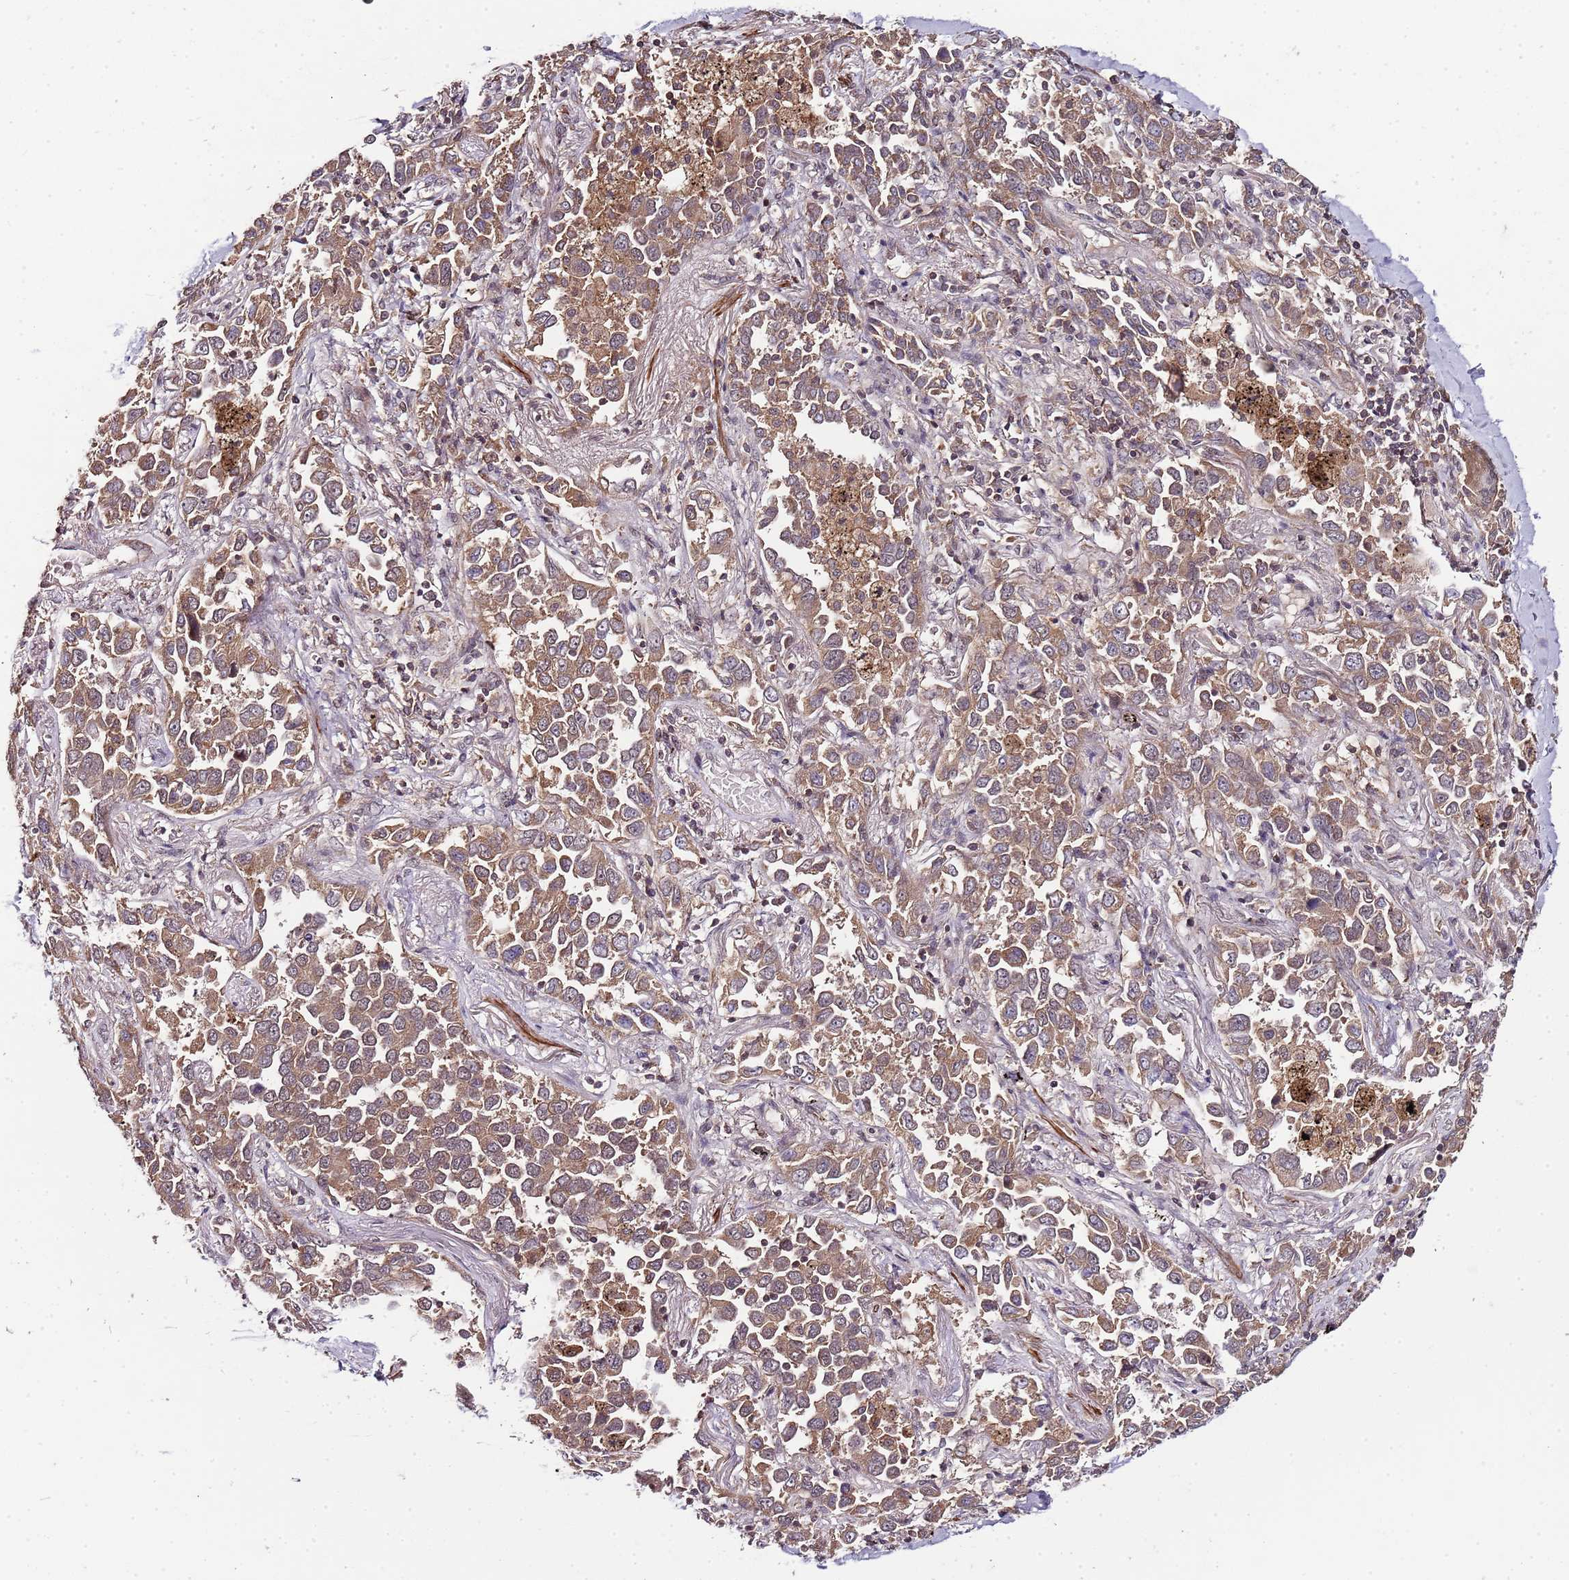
{"staining": {"intensity": "moderate", "quantity": ">75%", "location": "cytoplasmic/membranous"}, "tissue": "lung cancer", "cell_type": "Tumor cells", "image_type": "cancer", "snomed": [{"axis": "morphology", "description": "Adenocarcinoma, NOS"}, {"axis": "topography", "description": "Lung"}], "caption": "Tumor cells exhibit moderate cytoplasmic/membranous positivity in about >75% of cells in lung adenocarcinoma. (Brightfield microscopy of DAB IHC at high magnification).", "gene": "LIN37", "patient": {"sex": "male", "age": 67}}